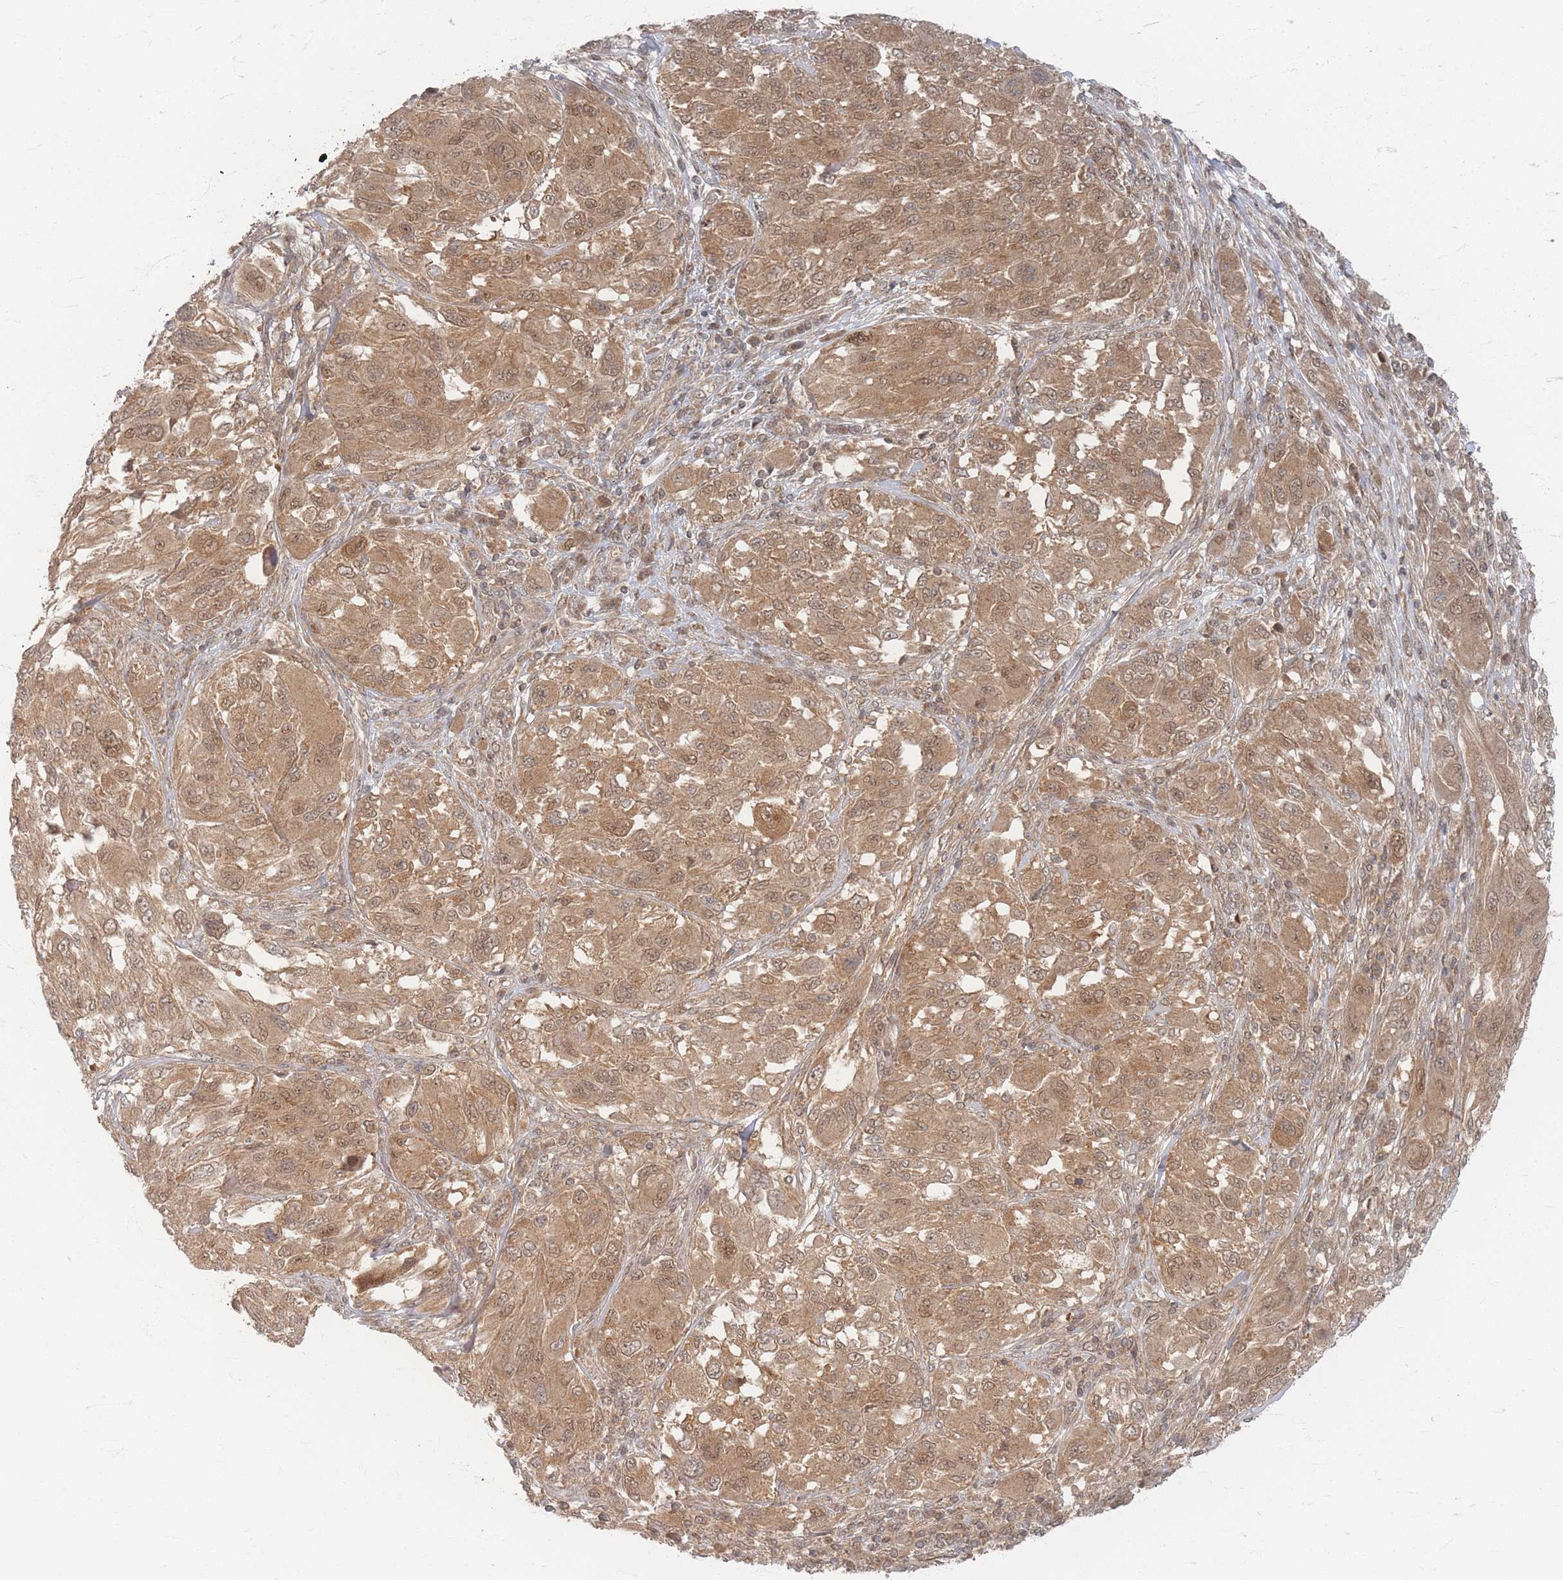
{"staining": {"intensity": "moderate", "quantity": ">75%", "location": "cytoplasmic/membranous,nuclear"}, "tissue": "melanoma", "cell_type": "Tumor cells", "image_type": "cancer", "snomed": [{"axis": "morphology", "description": "Malignant melanoma, NOS"}, {"axis": "topography", "description": "Skin"}], "caption": "Brown immunohistochemical staining in melanoma reveals moderate cytoplasmic/membranous and nuclear expression in about >75% of tumor cells.", "gene": "PSMD9", "patient": {"sex": "female", "age": 91}}